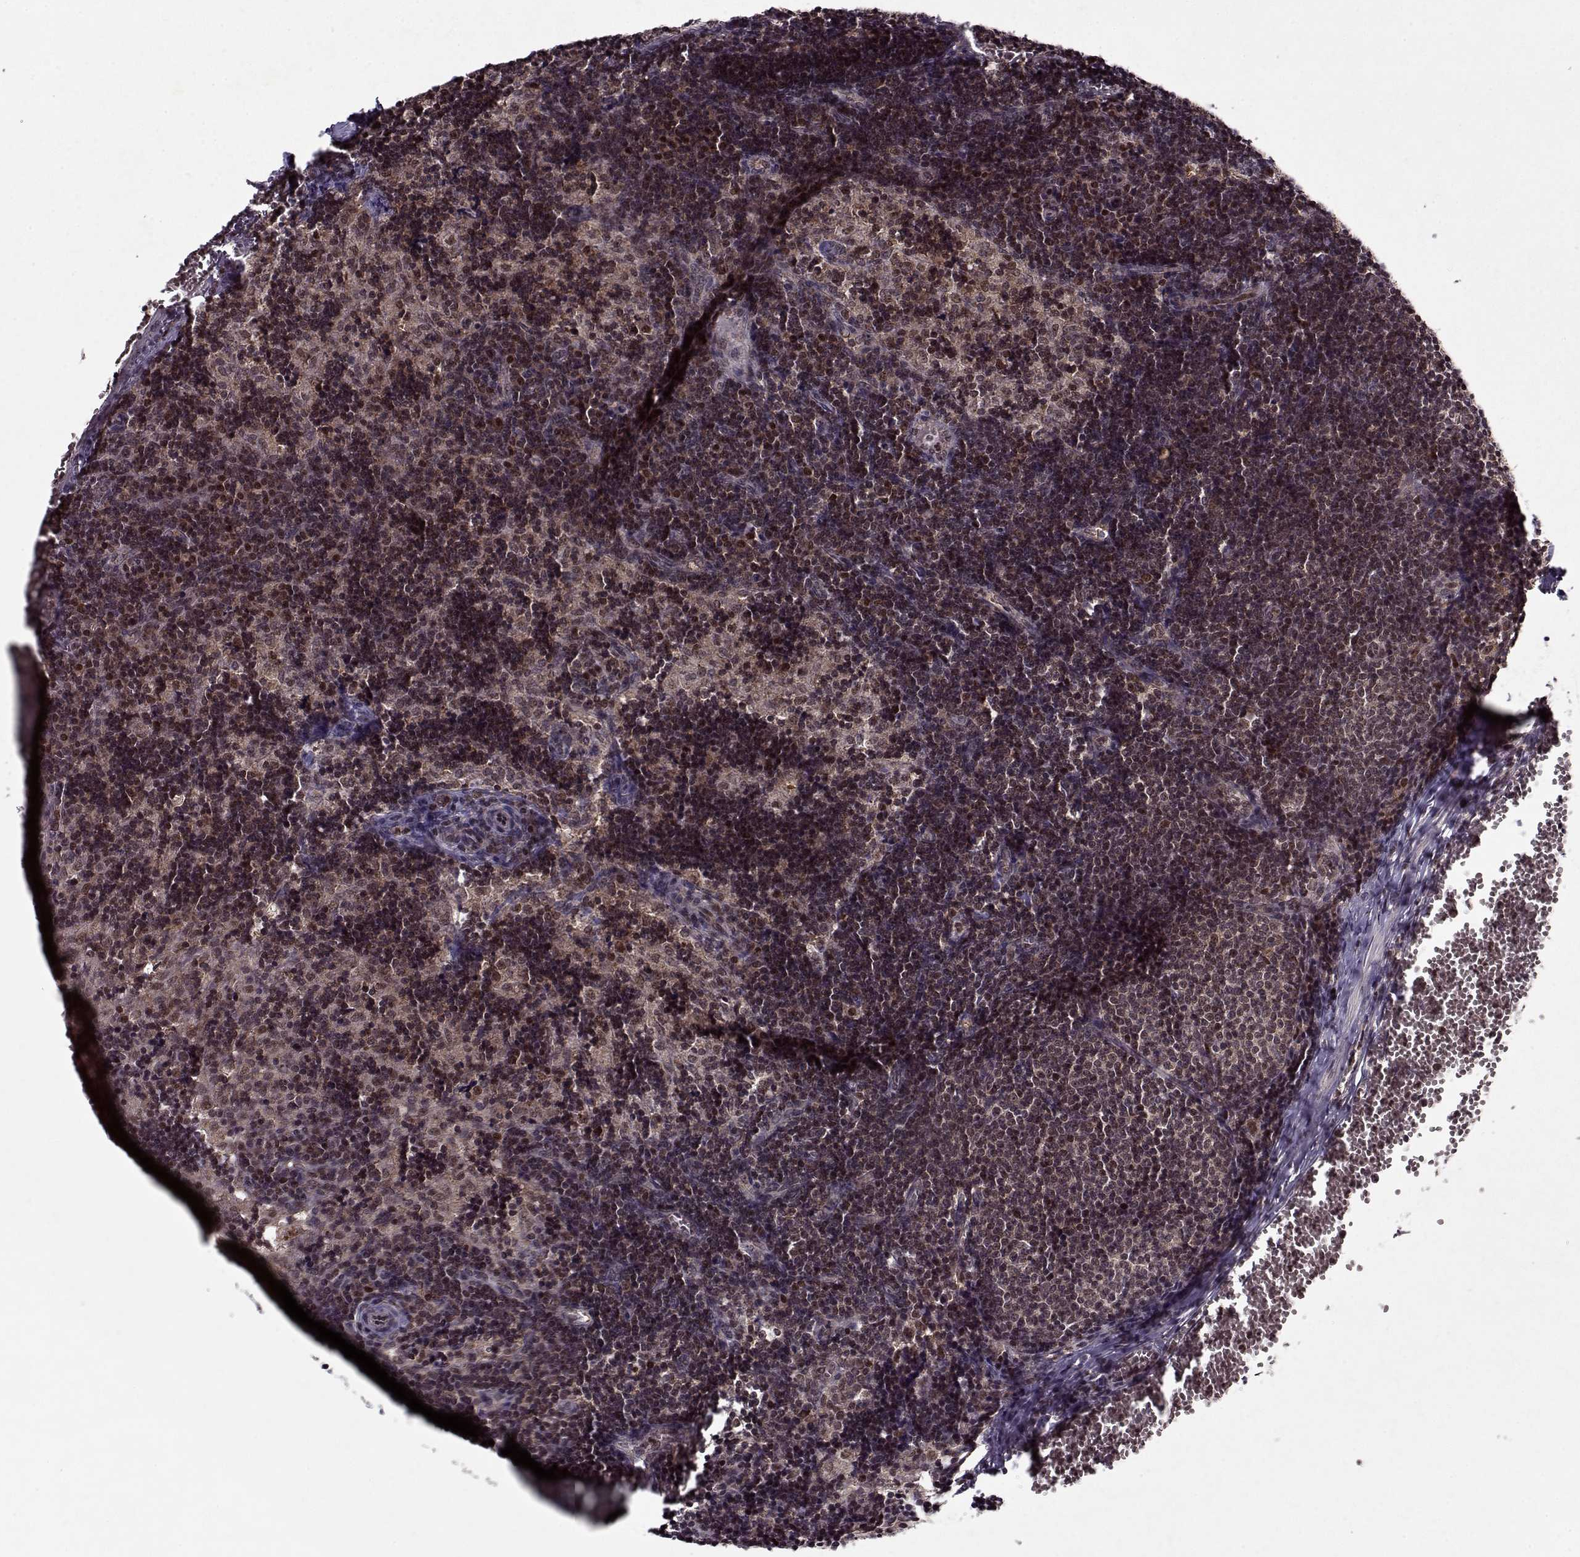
{"staining": {"intensity": "weak", "quantity": ">75%", "location": "nuclear"}, "tissue": "lymph node", "cell_type": "Non-germinal center cells", "image_type": "normal", "snomed": [{"axis": "morphology", "description": "Normal tissue, NOS"}, {"axis": "topography", "description": "Lymph node"}], "caption": "IHC staining of benign lymph node, which demonstrates low levels of weak nuclear expression in approximately >75% of non-germinal center cells indicating weak nuclear protein positivity. The staining was performed using DAB (brown) for protein detection and nuclei were counterstained in hematoxylin (blue).", "gene": "PSMA7", "patient": {"sex": "female", "age": 50}}